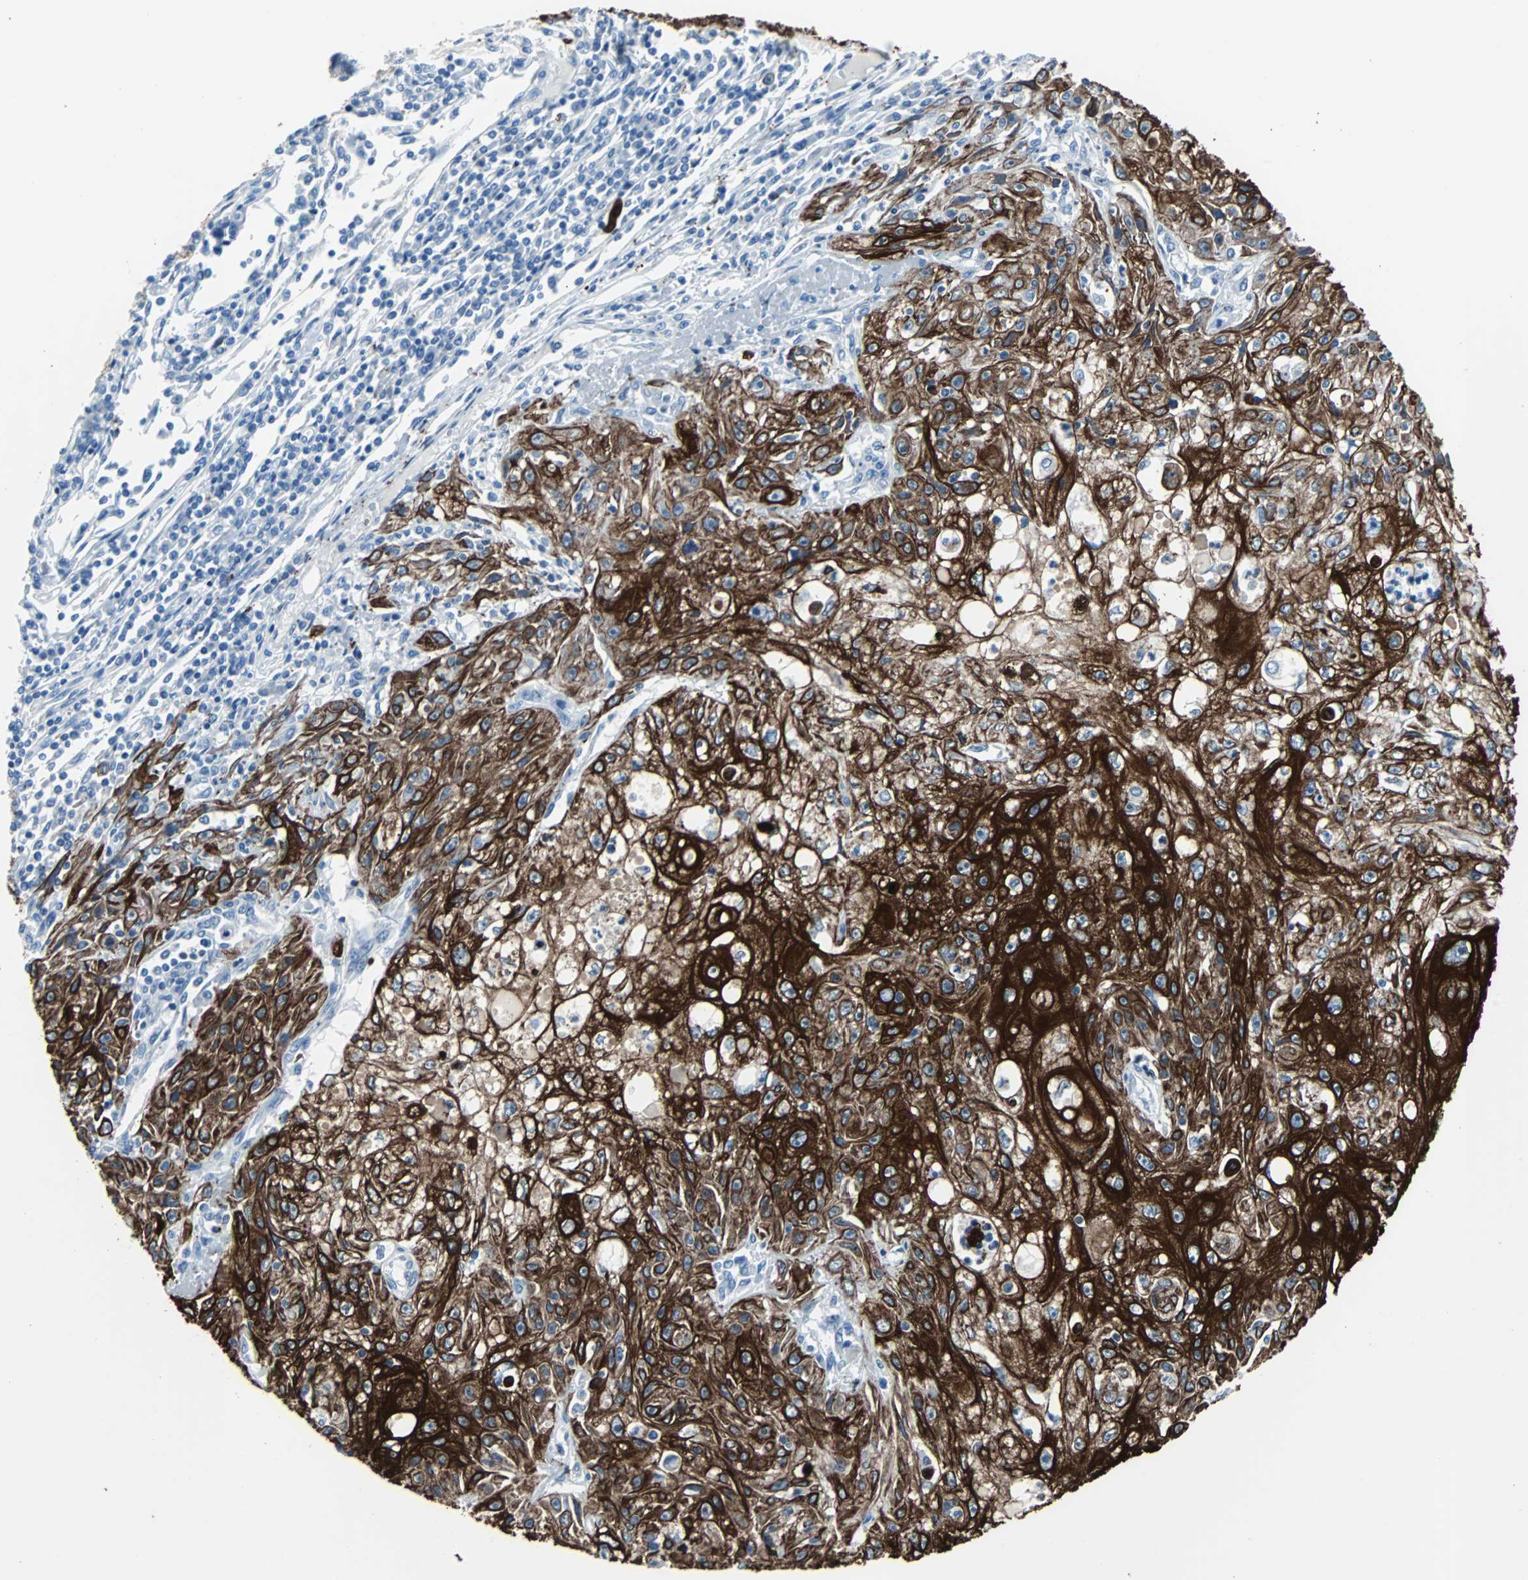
{"staining": {"intensity": "strong", "quantity": ">75%", "location": "cytoplasmic/membranous"}, "tissue": "skin cancer", "cell_type": "Tumor cells", "image_type": "cancer", "snomed": [{"axis": "morphology", "description": "Squamous cell carcinoma, NOS"}, {"axis": "topography", "description": "Skin"}], "caption": "Human skin squamous cell carcinoma stained for a protein (brown) reveals strong cytoplasmic/membranous positive expression in about >75% of tumor cells.", "gene": "KRT7", "patient": {"sex": "male", "age": 75}}